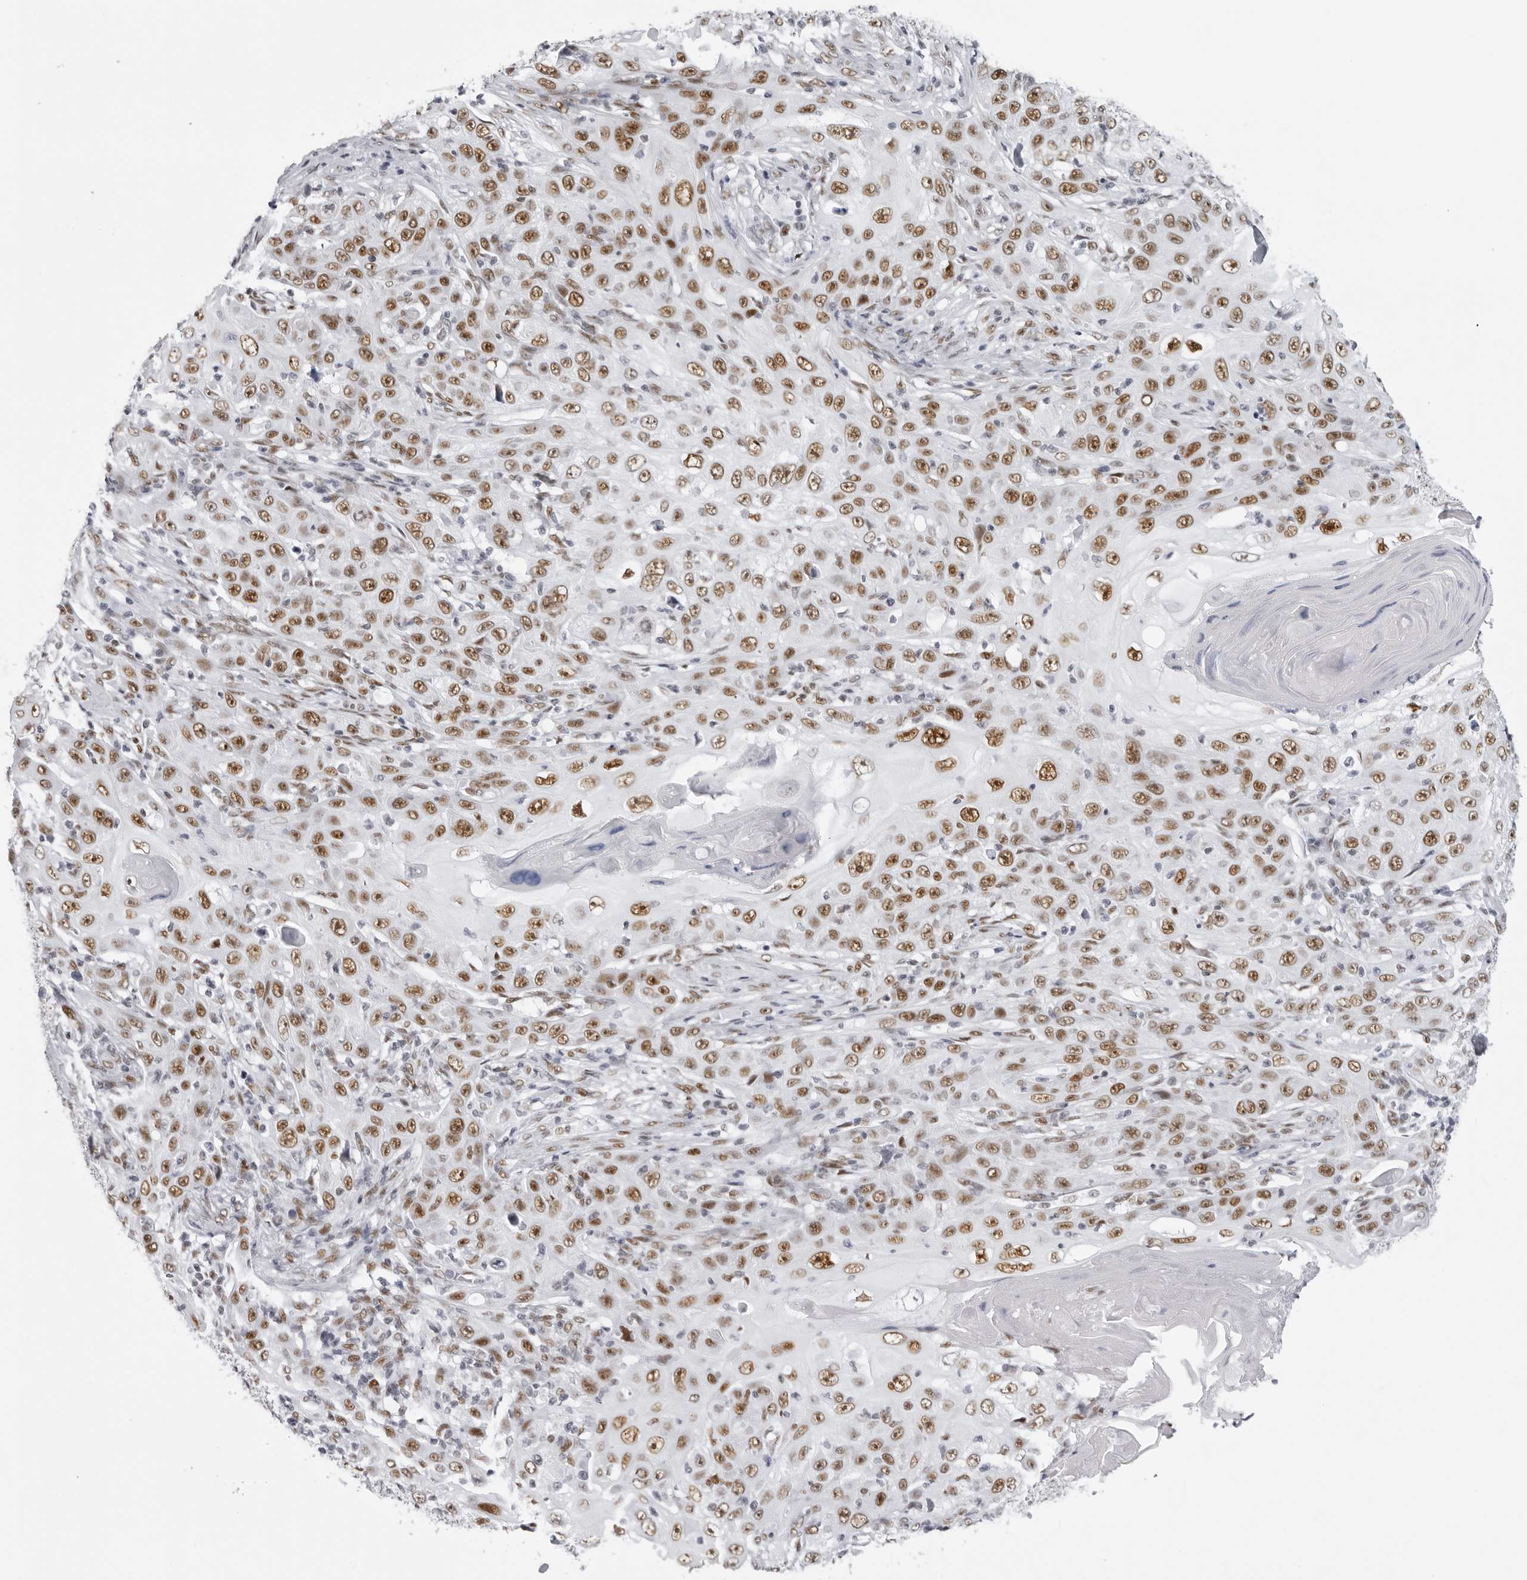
{"staining": {"intensity": "moderate", "quantity": ">75%", "location": "nuclear"}, "tissue": "skin cancer", "cell_type": "Tumor cells", "image_type": "cancer", "snomed": [{"axis": "morphology", "description": "Squamous cell carcinoma, NOS"}, {"axis": "topography", "description": "Skin"}], "caption": "IHC micrograph of neoplastic tissue: human squamous cell carcinoma (skin) stained using IHC exhibits medium levels of moderate protein expression localized specifically in the nuclear of tumor cells, appearing as a nuclear brown color.", "gene": "IRF2BP2", "patient": {"sex": "female", "age": 88}}